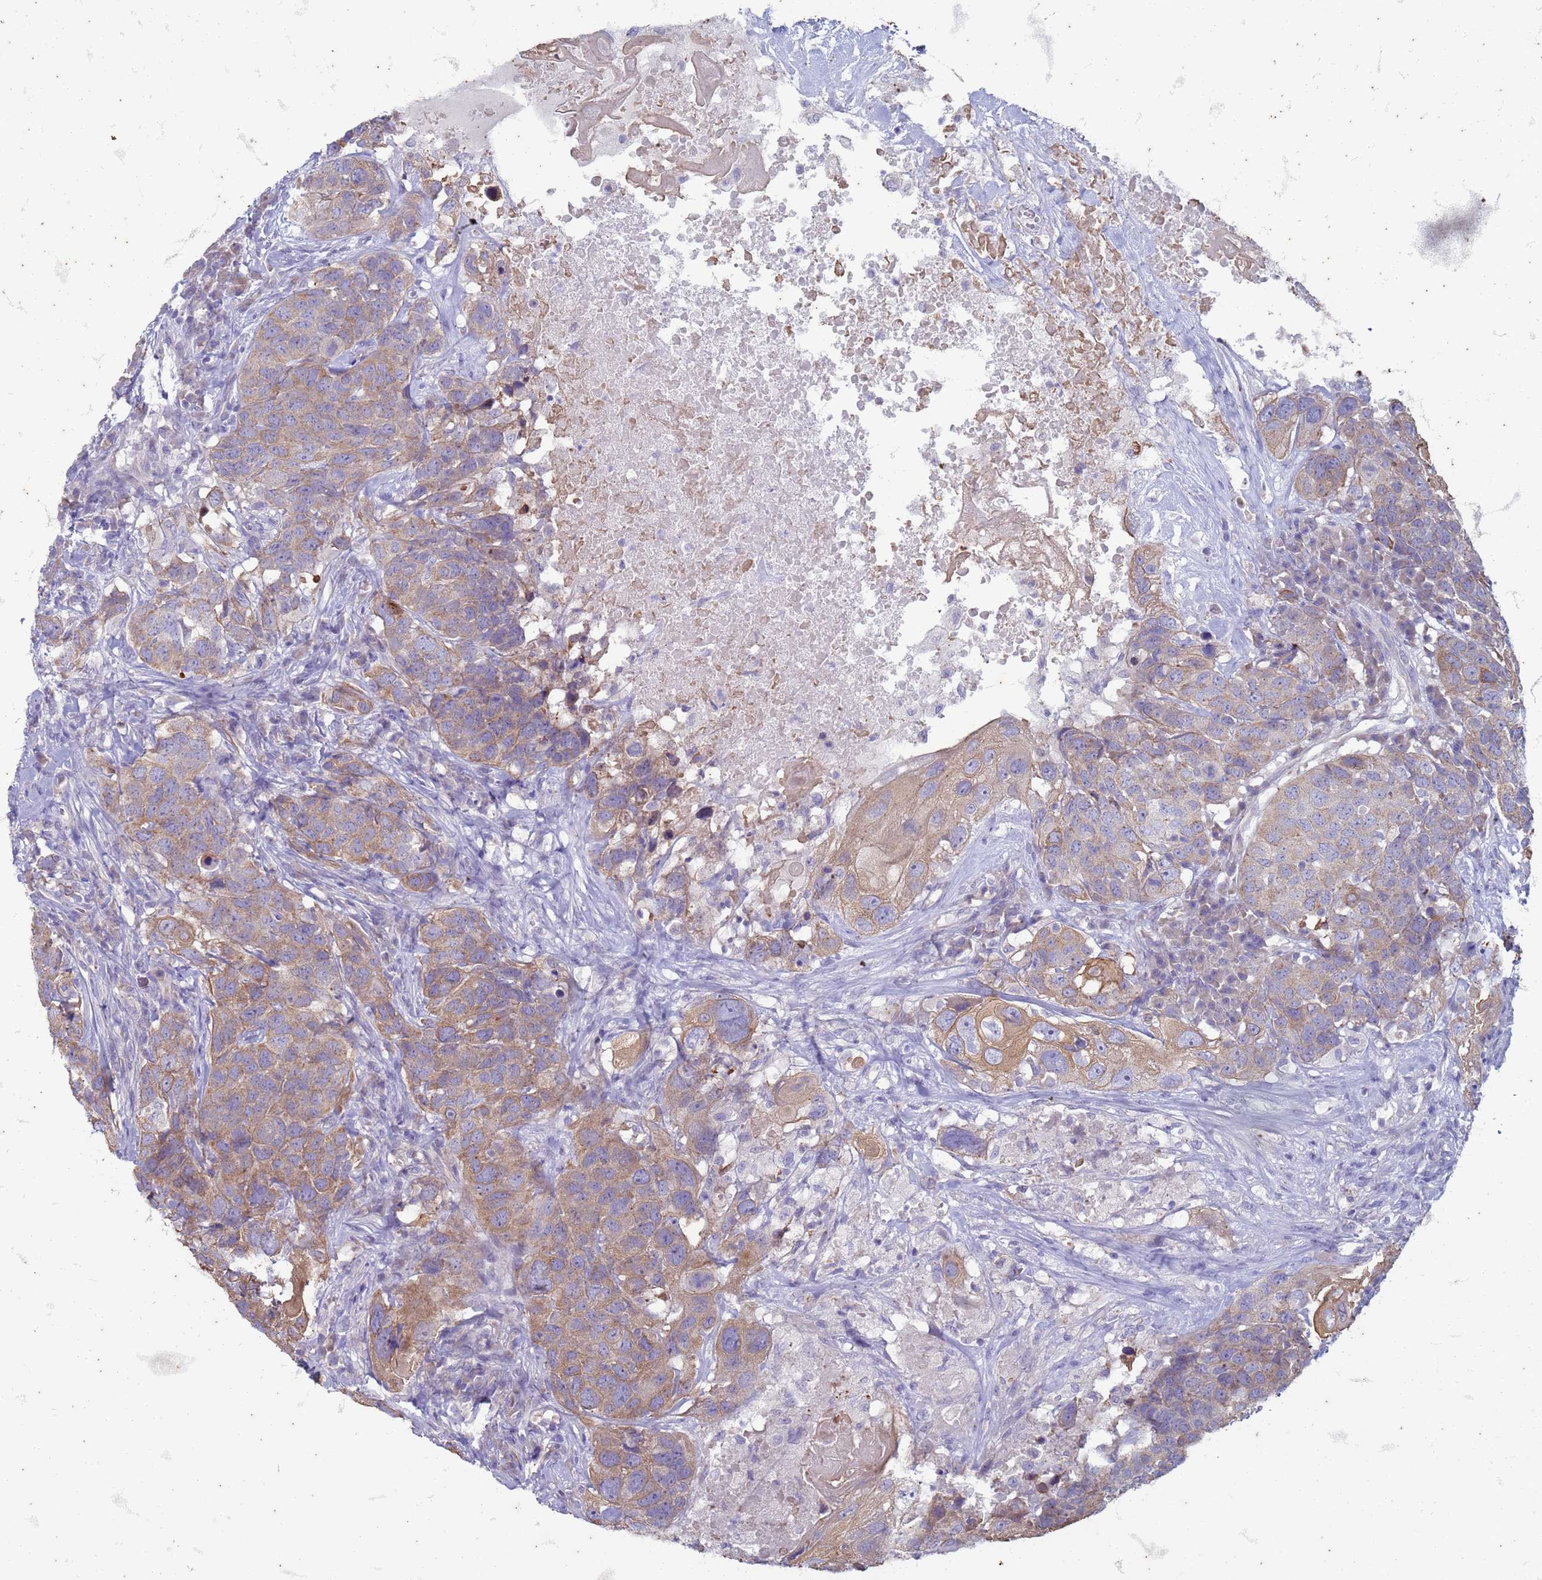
{"staining": {"intensity": "moderate", "quantity": "<25%", "location": "cytoplasmic/membranous"}, "tissue": "head and neck cancer", "cell_type": "Tumor cells", "image_type": "cancer", "snomed": [{"axis": "morphology", "description": "Squamous cell carcinoma, NOS"}, {"axis": "topography", "description": "Head-Neck"}], "caption": "High-power microscopy captured an IHC photomicrograph of squamous cell carcinoma (head and neck), revealing moderate cytoplasmic/membranous staining in approximately <25% of tumor cells. The protein of interest is stained brown, and the nuclei are stained in blue (DAB (3,3'-diaminobenzidine) IHC with brightfield microscopy, high magnification).", "gene": "SUCO", "patient": {"sex": "male", "age": 66}}